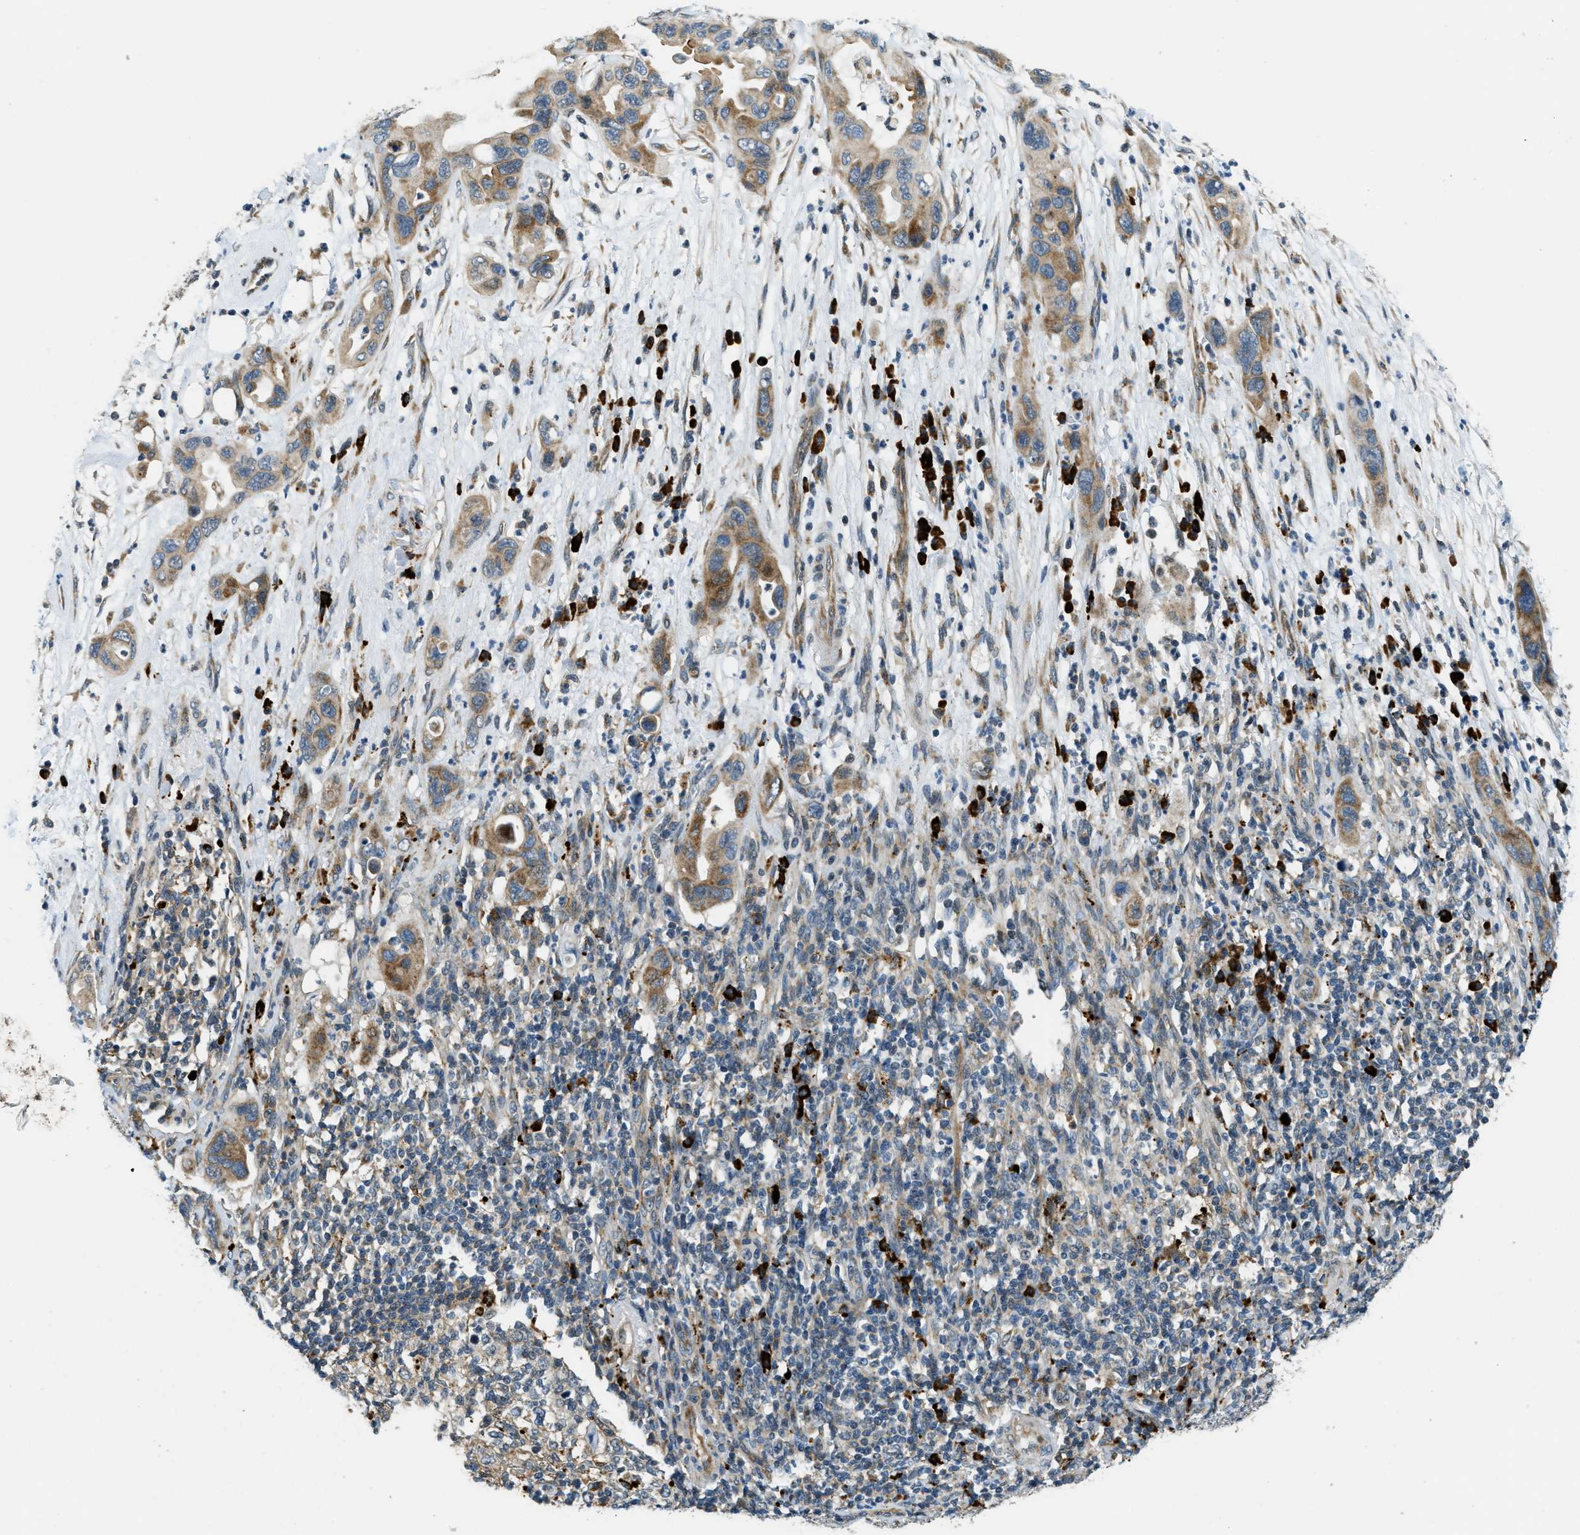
{"staining": {"intensity": "moderate", "quantity": ">75%", "location": "cytoplasmic/membranous"}, "tissue": "pancreatic cancer", "cell_type": "Tumor cells", "image_type": "cancer", "snomed": [{"axis": "morphology", "description": "Adenocarcinoma, NOS"}, {"axis": "topography", "description": "Pancreas"}], "caption": "This photomicrograph exhibits immunohistochemistry staining of human pancreatic adenocarcinoma, with medium moderate cytoplasmic/membranous positivity in approximately >75% of tumor cells.", "gene": "HERC2", "patient": {"sex": "female", "age": 71}}